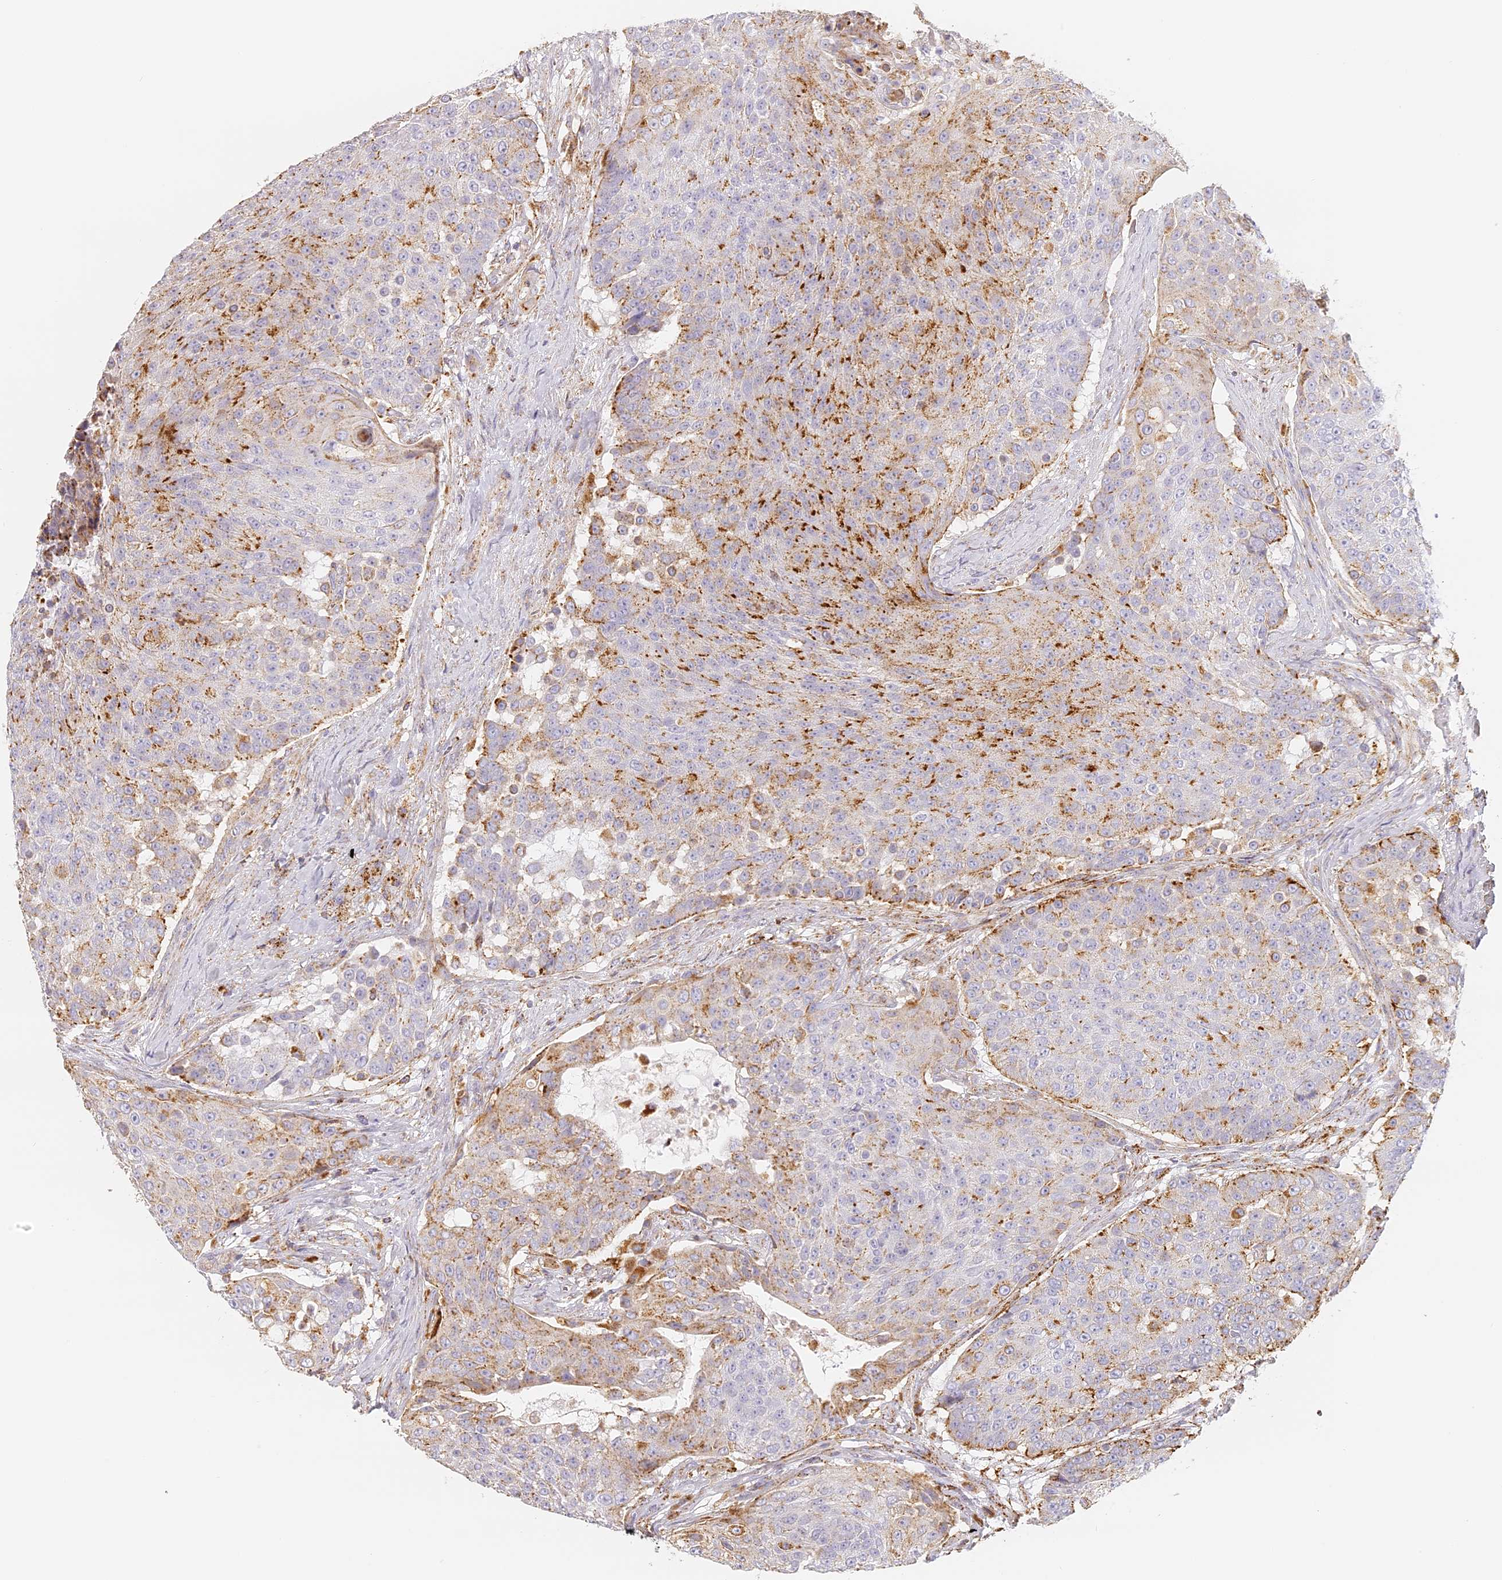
{"staining": {"intensity": "moderate", "quantity": "25%-75%", "location": "cytoplasmic/membranous"}, "tissue": "urothelial cancer", "cell_type": "Tumor cells", "image_type": "cancer", "snomed": [{"axis": "morphology", "description": "Urothelial carcinoma, High grade"}, {"axis": "topography", "description": "Urinary bladder"}], "caption": "This is a histology image of IHC staining of urothelial carcinoma (high-grade), which shows moderate staining in the cytoplasmic/membranous of tumor cells.", "gene": "LAMP2", "patient": {"sex": "female", "age": 63}}